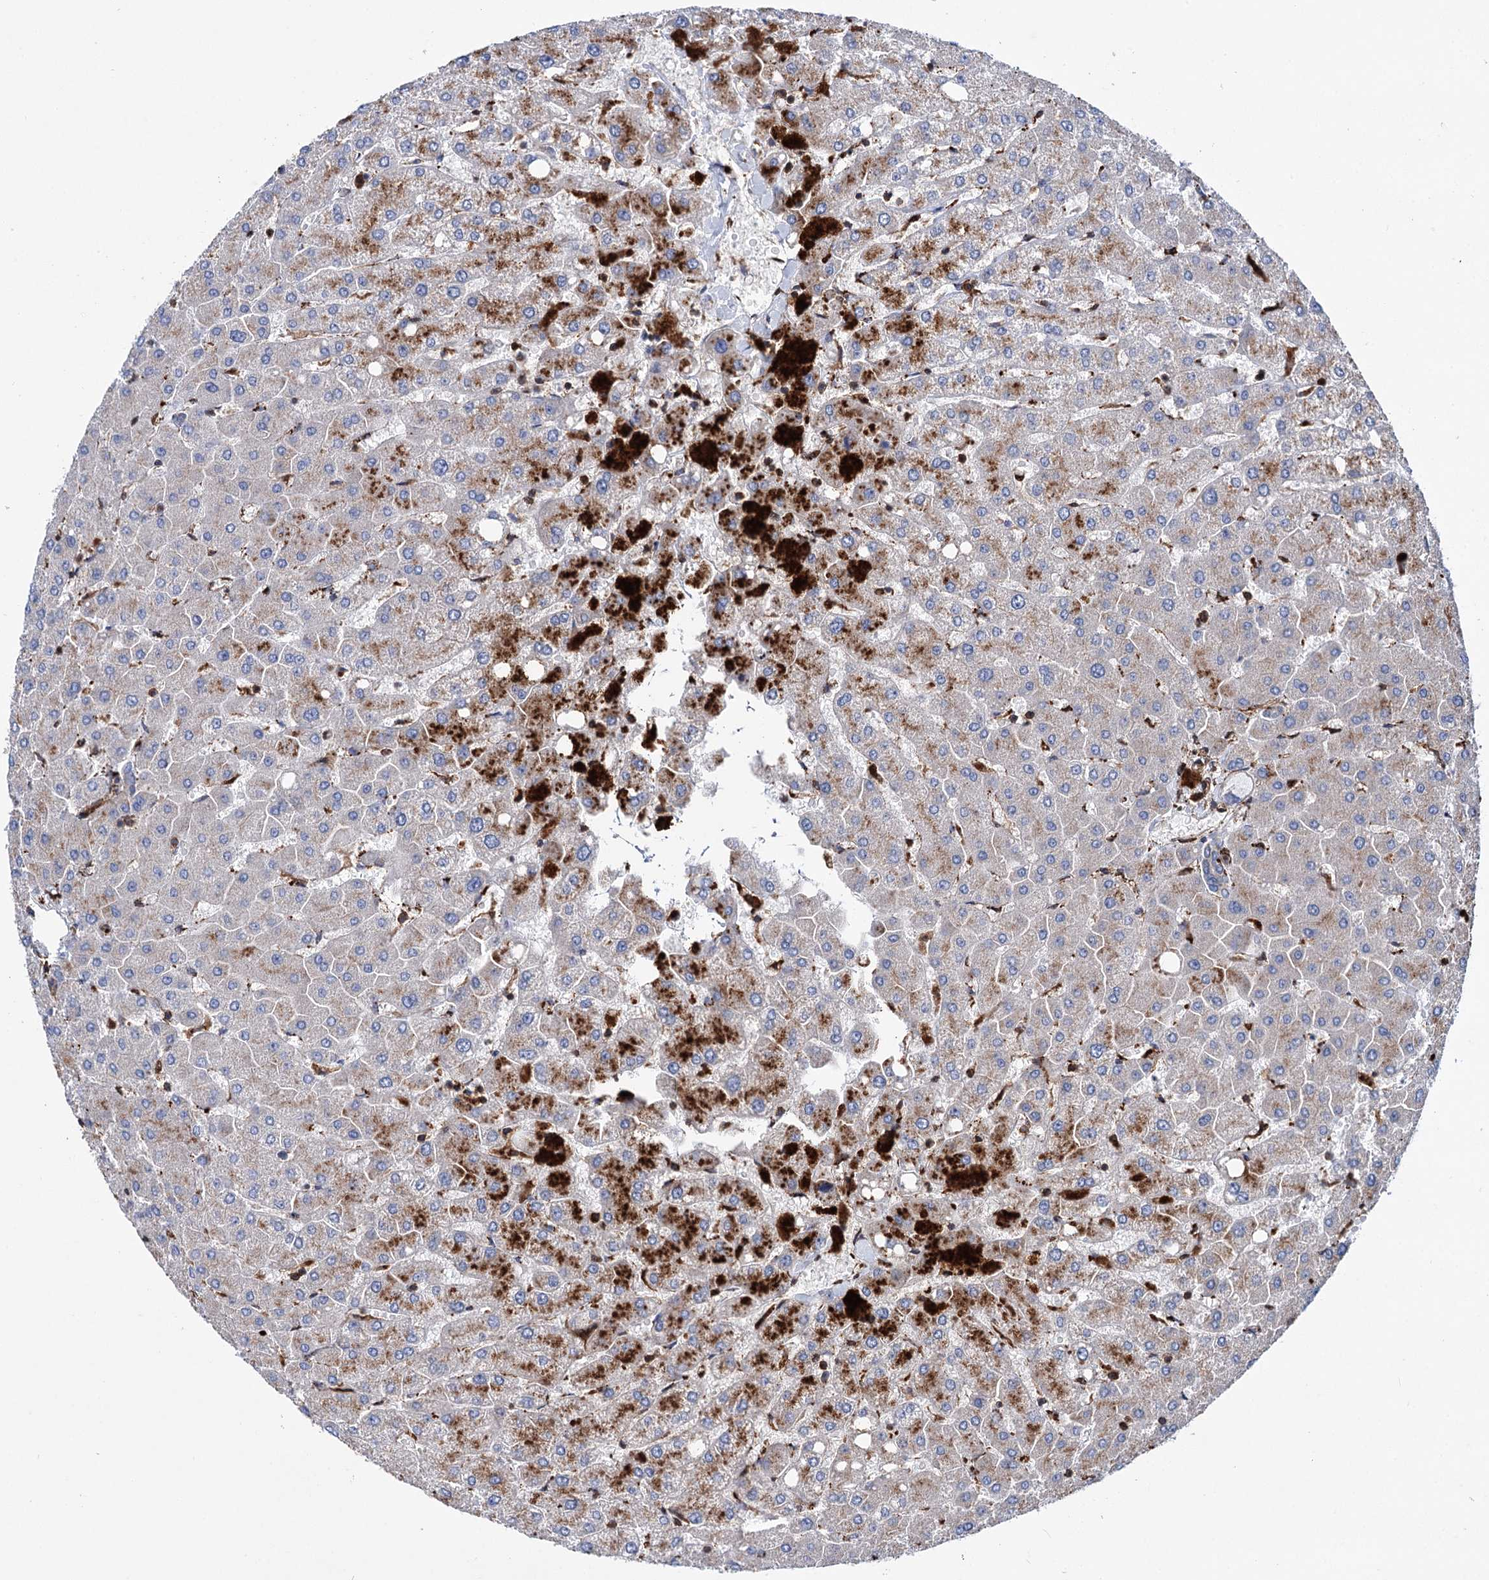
{"staining": {"intensity": "moderate", "quantity": ">75%", "location": "cytoplasmic/membranous"}, "tissue": "liver", "cell_type": "Cholangiocytes", "image_type": "normal", "snomed": [{"axis": "morphology", "description": "Normal tissue, NOS"}, {"axis": "topography", "description": "Liver"}], "caption": "Moderate cytoplasmic/membranous protein staining is identified in about >75% of cholangiocytes in liver. Using DAB (3,3'-diaminobenzidine) (brown) and hematoxylin (blue) stains, captured at high magnification using brightfield microscopy.", "gene": "SCPEP1", "patient": {"sex": "female", "age": 54}}